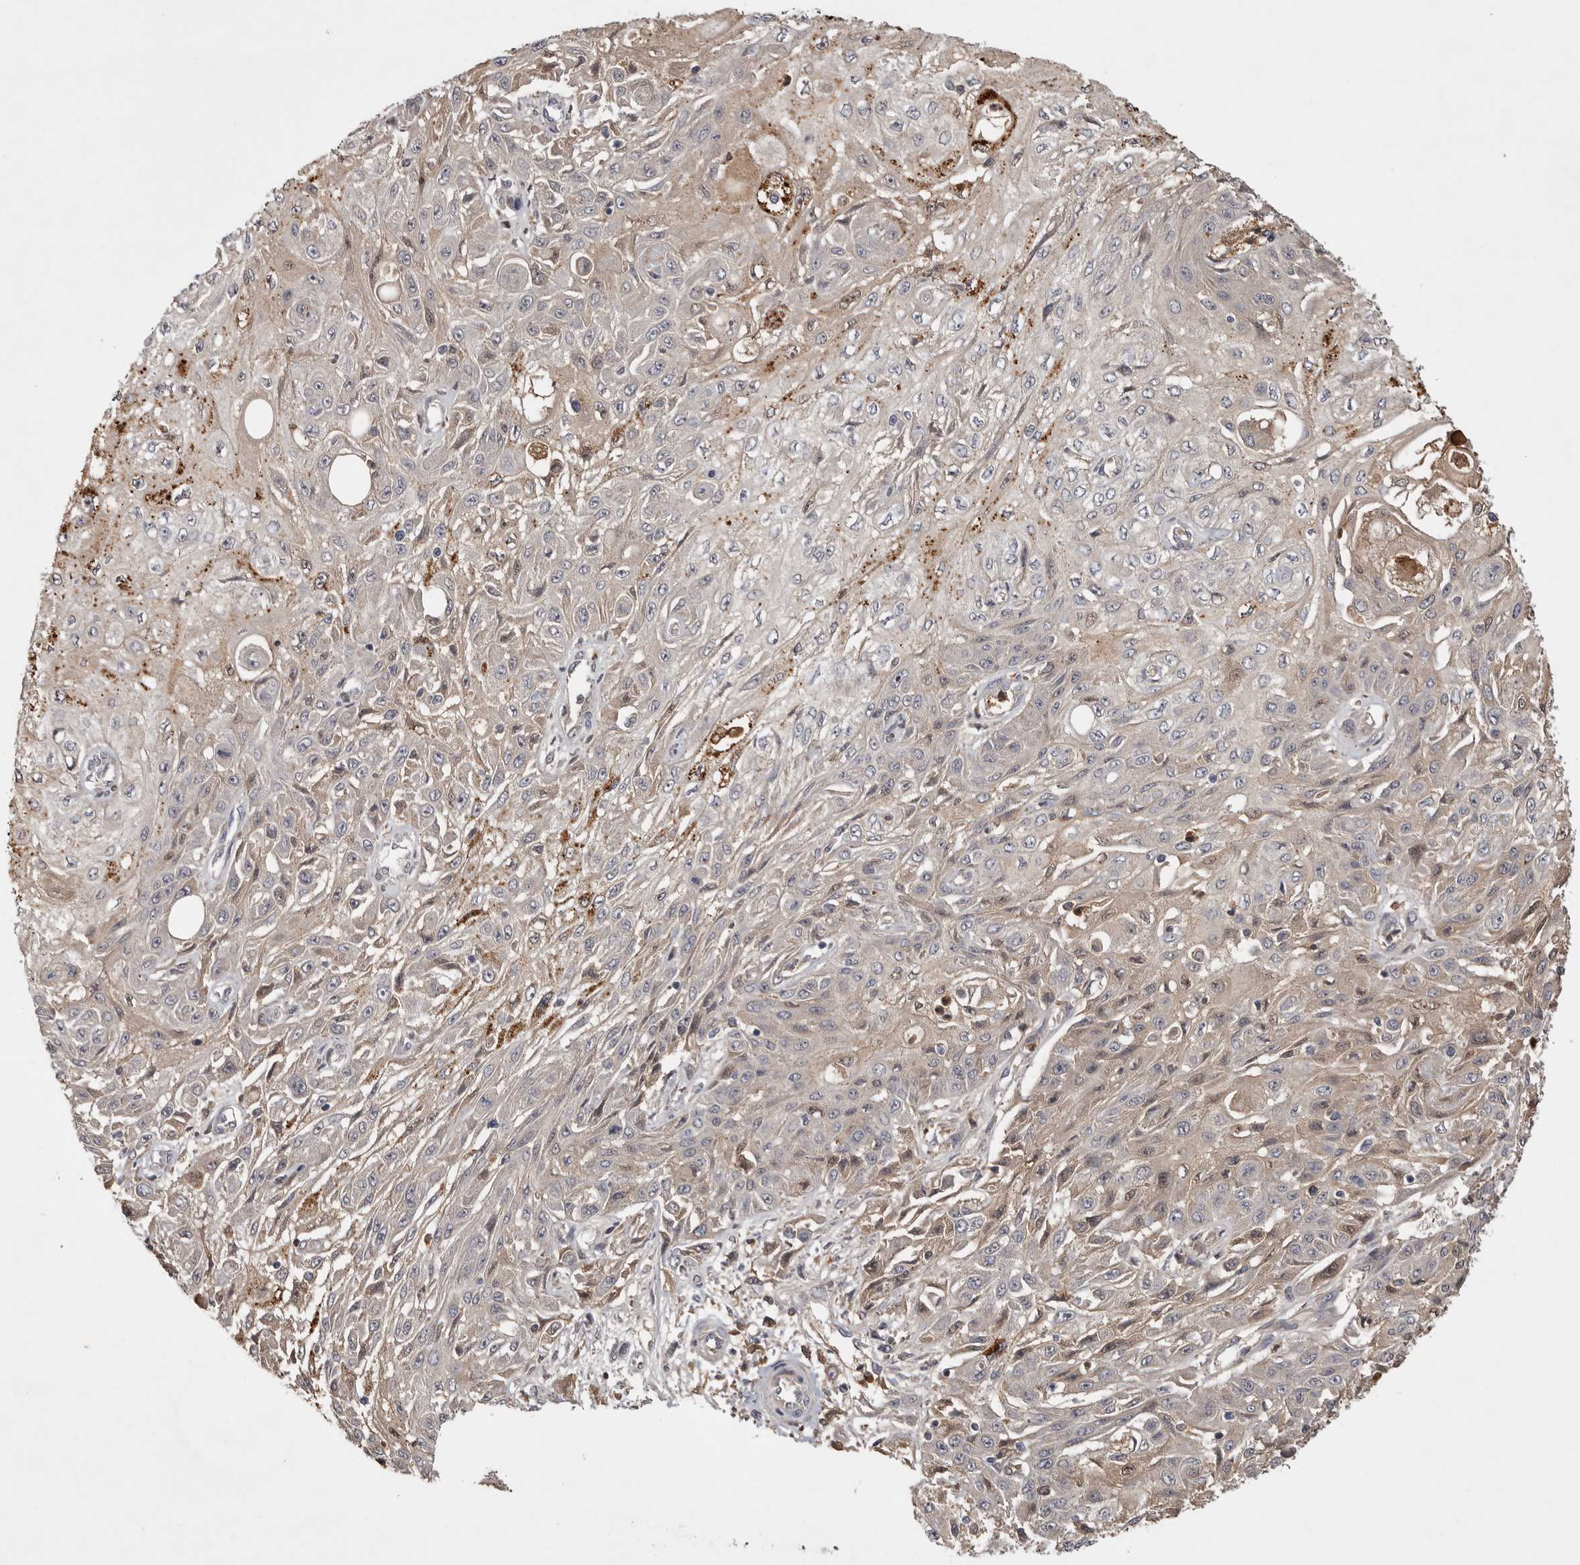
{"staining": {"intensity": "weak", "quantity": "<25%", "location": "cytoplasmic/membranous"}, "tissue": "skin cancer", "cell_type": "Tumor cells", "image_type": "cancer", "snomed": [{"axis": "morphology", "description": "Squamous cell carcinoma, NOS"}, {"axis": "morphology", "description": "Squamous cell carcinoma, metastatic, NOS"}, {"axis": "topography", "description": "Skin"}, {"axis": "topography", "description": "Lymph node"}], "caption": "A high-resolution micrograph shows immunohistochemistry (IHC) staining of metastatic squamous cell carcinoma (skin), which shows no significant expression in tumor cells. The staining was performed using DAB (3,3'-diaminobenzidine) to visualize the protein expression in brown, while the nuclei were stained in blue with hematoxylin (Magnification: 20x).", "gene": "VN1R4", "patient": {"sex": "male", "age": 75}}